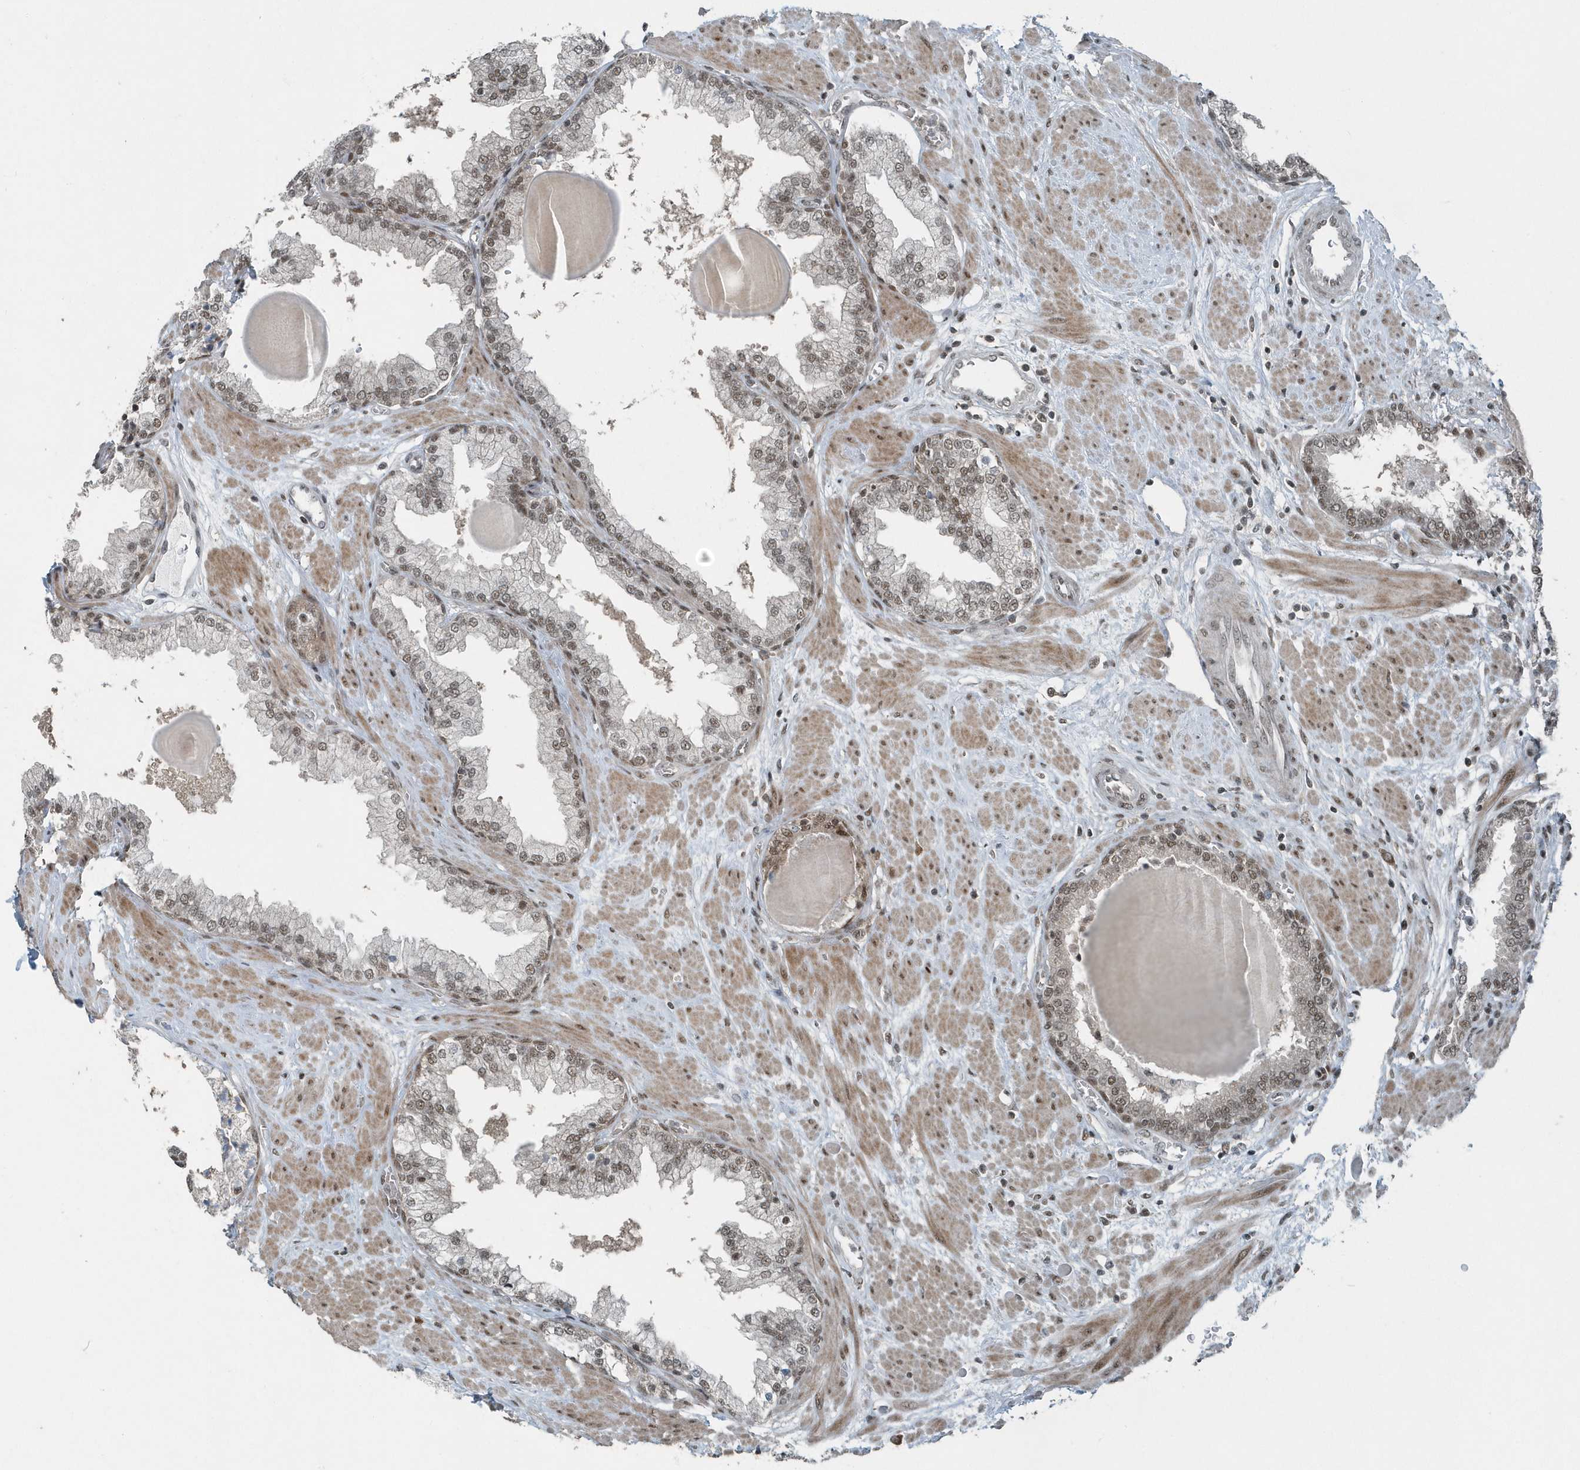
{"staining": {"intensity": "moderate", "quantity": ">75%", "location": "nuclear"}, "tissue": "prostate", "cell_type": "Glandular cells", "image_type": "normal", "snomed": [{"axis": "morphology", "description": "Normal tissue, NOS"}, {"axis": "topography", "description": "Prostate"}], "caption": "Benign prostate reveals moderate nuclear positivity in approximately >75% of glandular cells.", "gene": "YTHDC1", "patient": {"sex": "male", "age": 51}}